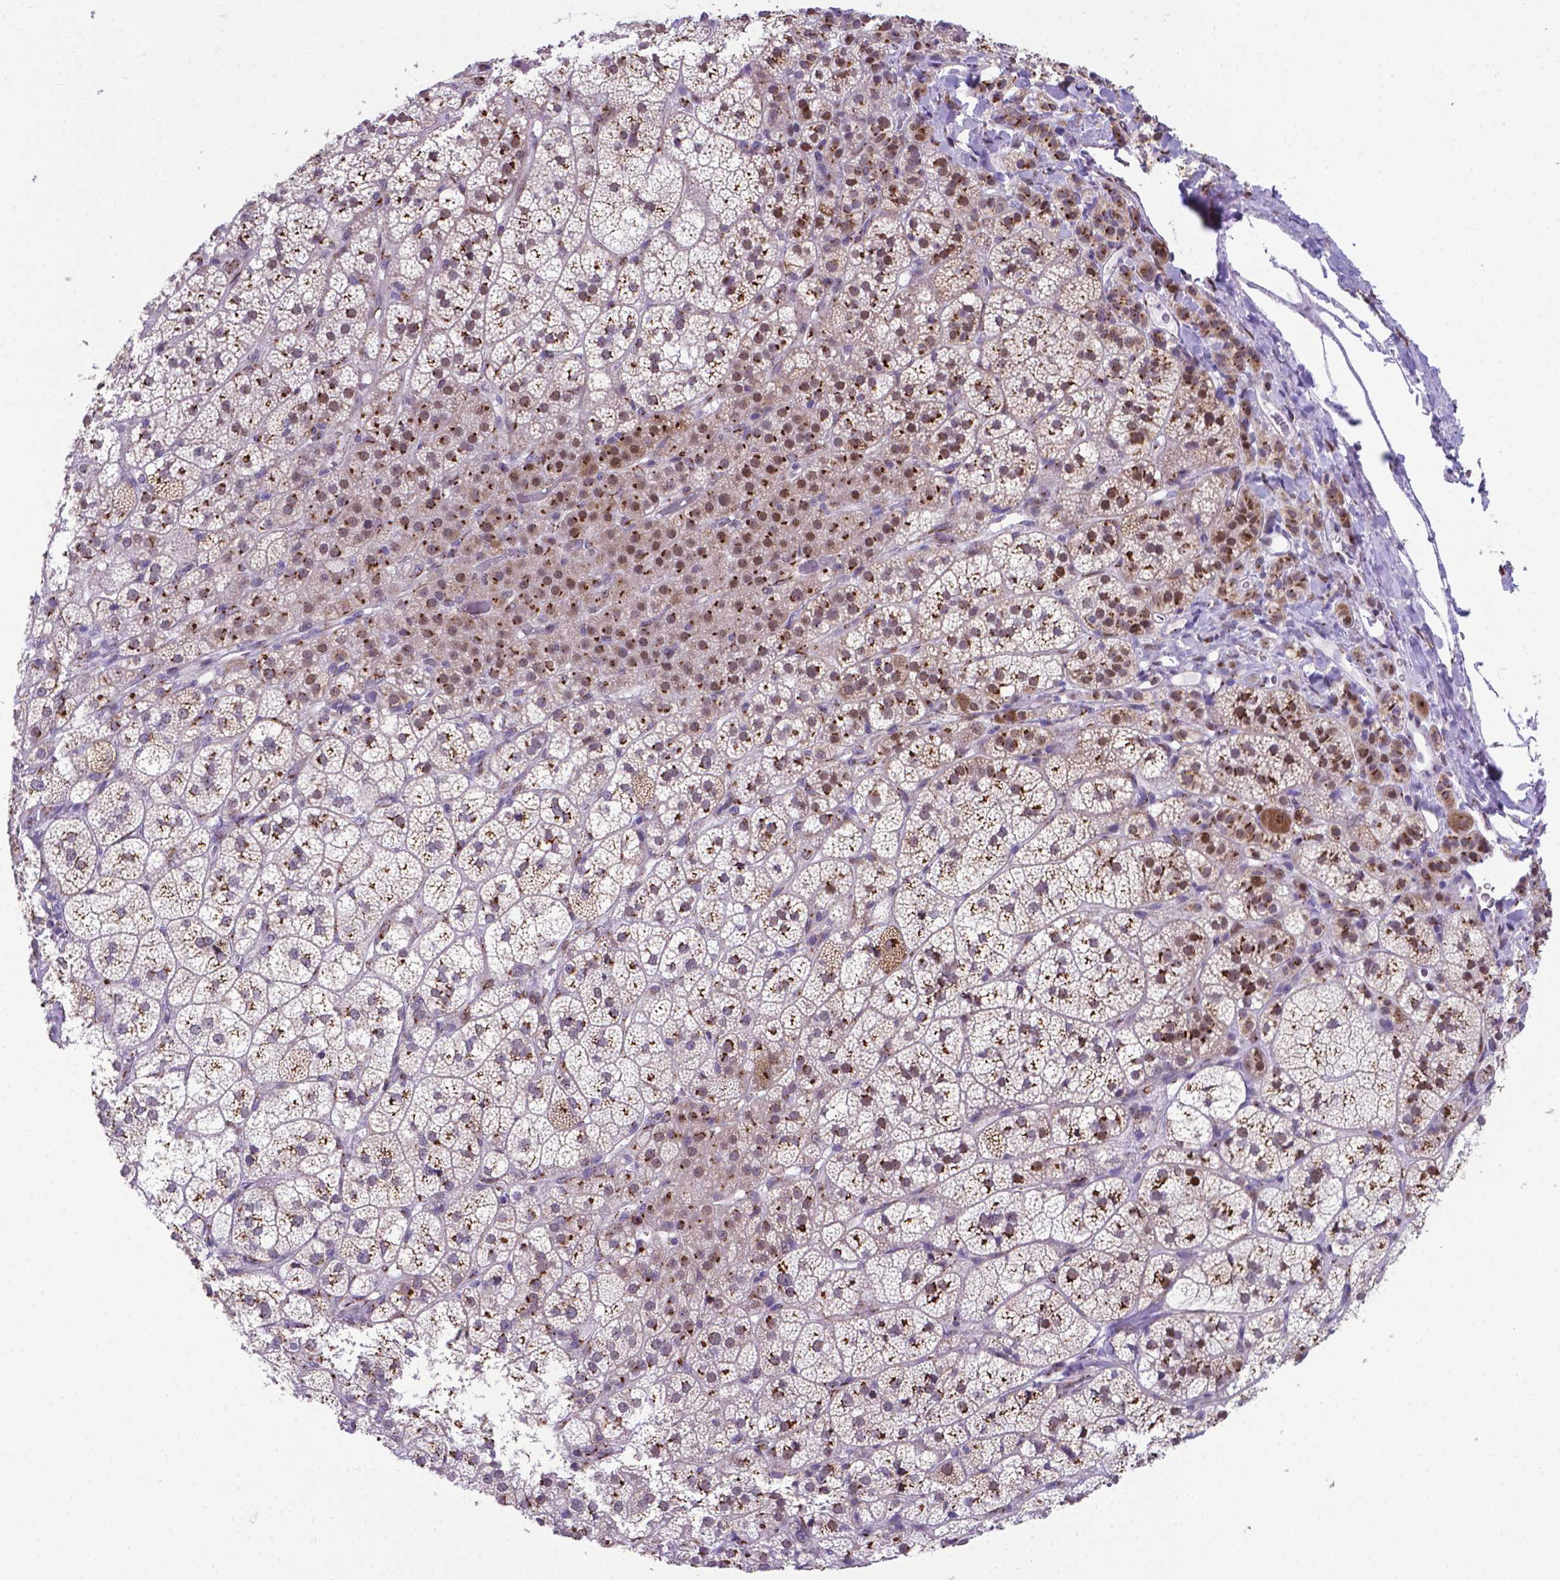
{"staining": {"intensity": "moderate", "quantity": "25%-75%", "location": "cytoplasmic/membranous,nuclear"}, "tissue": "adrenal gland", "cell_type": "Glandular cells", "image_type": "normal", "snomed": [{"axis": "morphology", "description": "Normal tissue, NOS"}, {"axis": "topography", "description": "Adrenal gland"}], "caption": "High-magnification brightfield microscopy of normal adrenal gland stained with DAB (brown) and counterstained with hematoxylin (blue). glandular cells exhibit moderate cytoplasmic/membranous,nuclear positivity is present in about25%-75% of cells.", "gene": "MRPL10", "patient": {"sex": "female", "age": 60}}